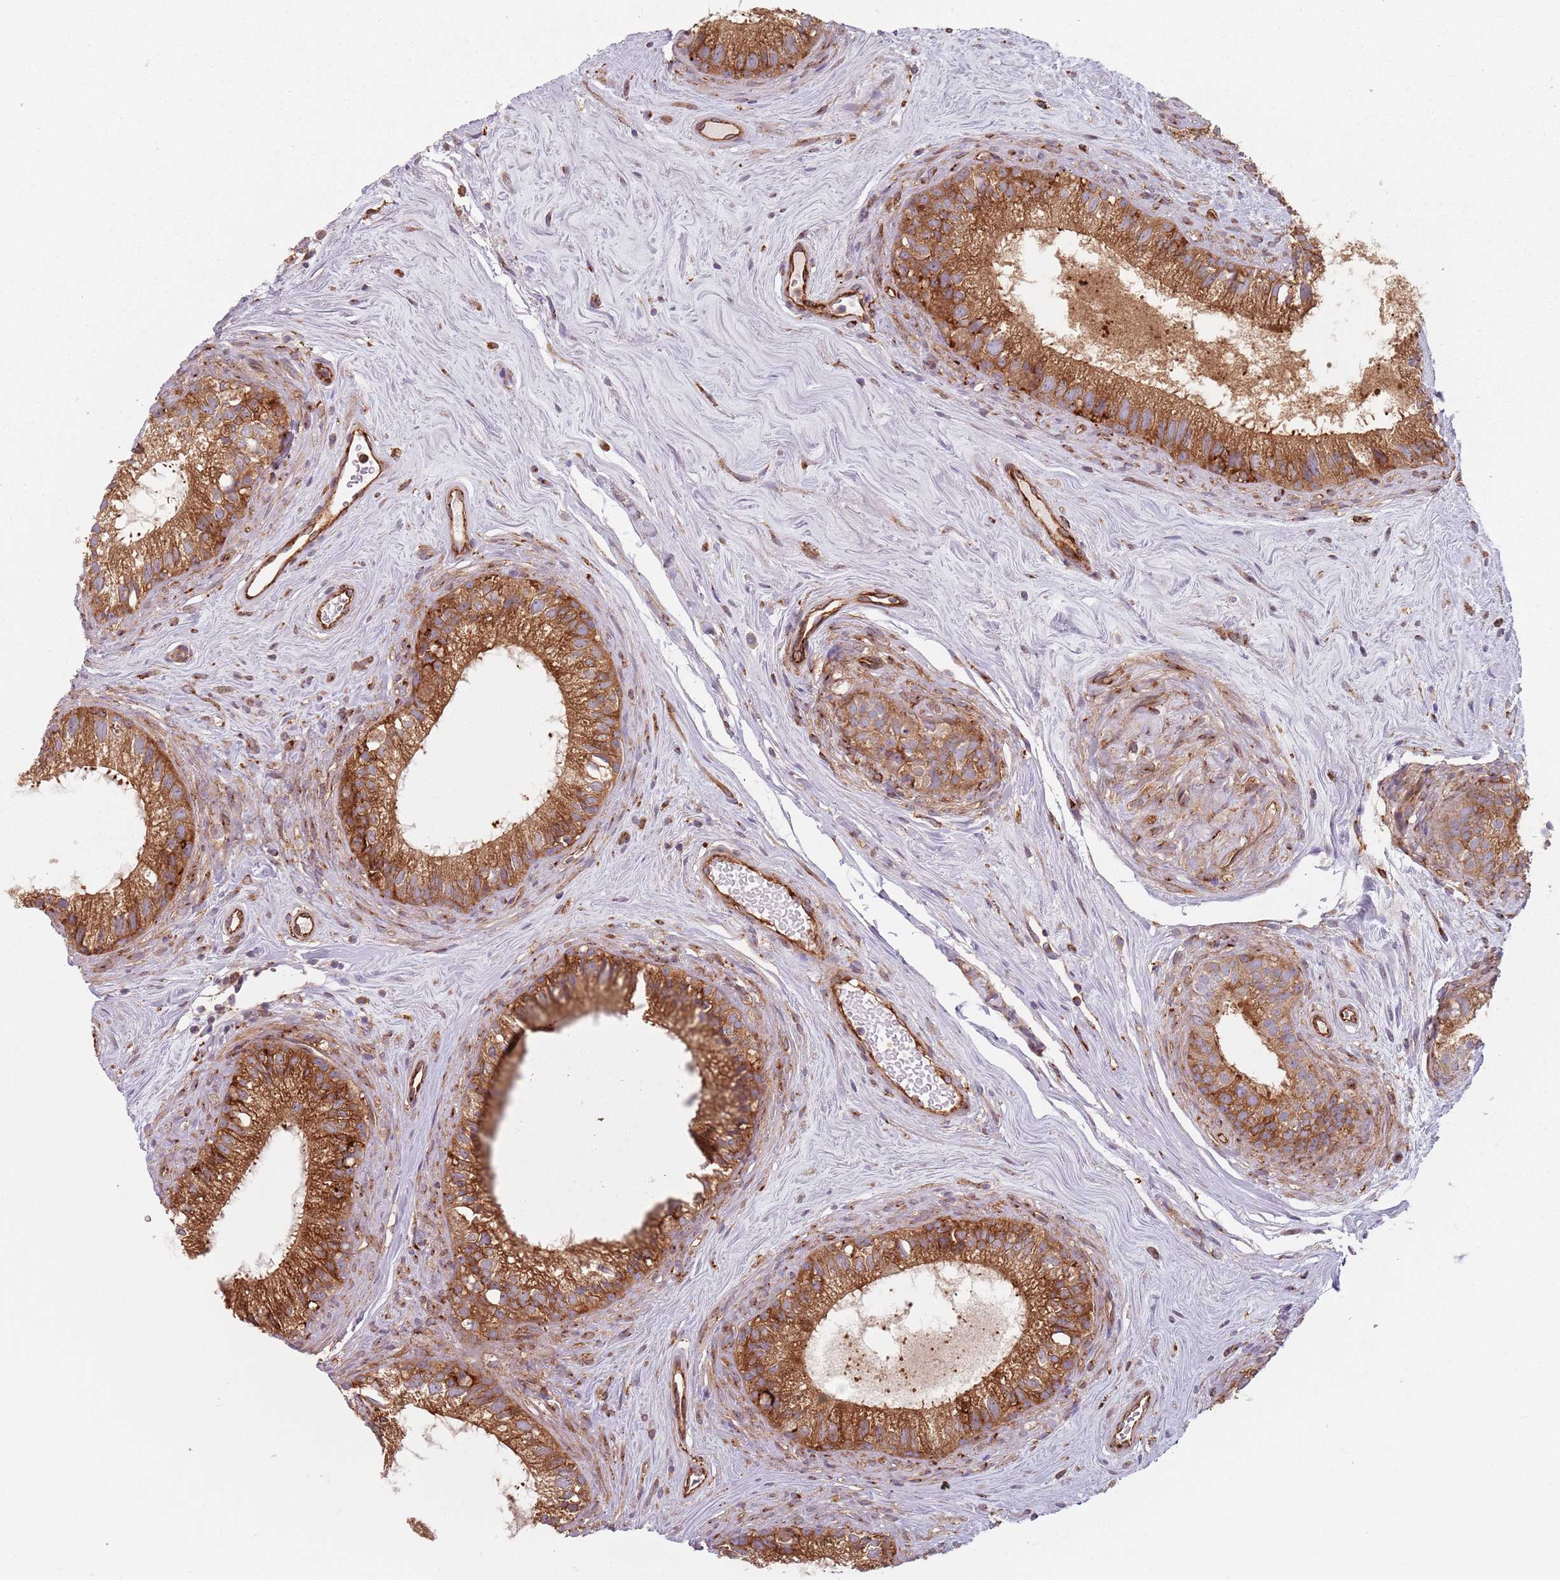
{"staining": {"intensity": "strong", "quantity": "25%-75%", "location": "cytoplasmic/membranous"}, "tissue": "epididymis", "cell_type": "Glandular cells", "image_type": "normal", "snomed": [{"axis": "morphology", "description": "Normal tissue, NOS"}, {"axis": "topography", "description": "Epididymis"}], "caption": "Immunohistochemical staining of unremarkable human epididymis demonstrates 25%-75% levels of strong cytoplasmic/membranous protein staining in about 25%-75% of glandular cells. The protein of interest is shown in brown color, while the nuclei are stained blue.", "gene": "TPD52L2", "patient": {"sex": "male", "age": 71}}